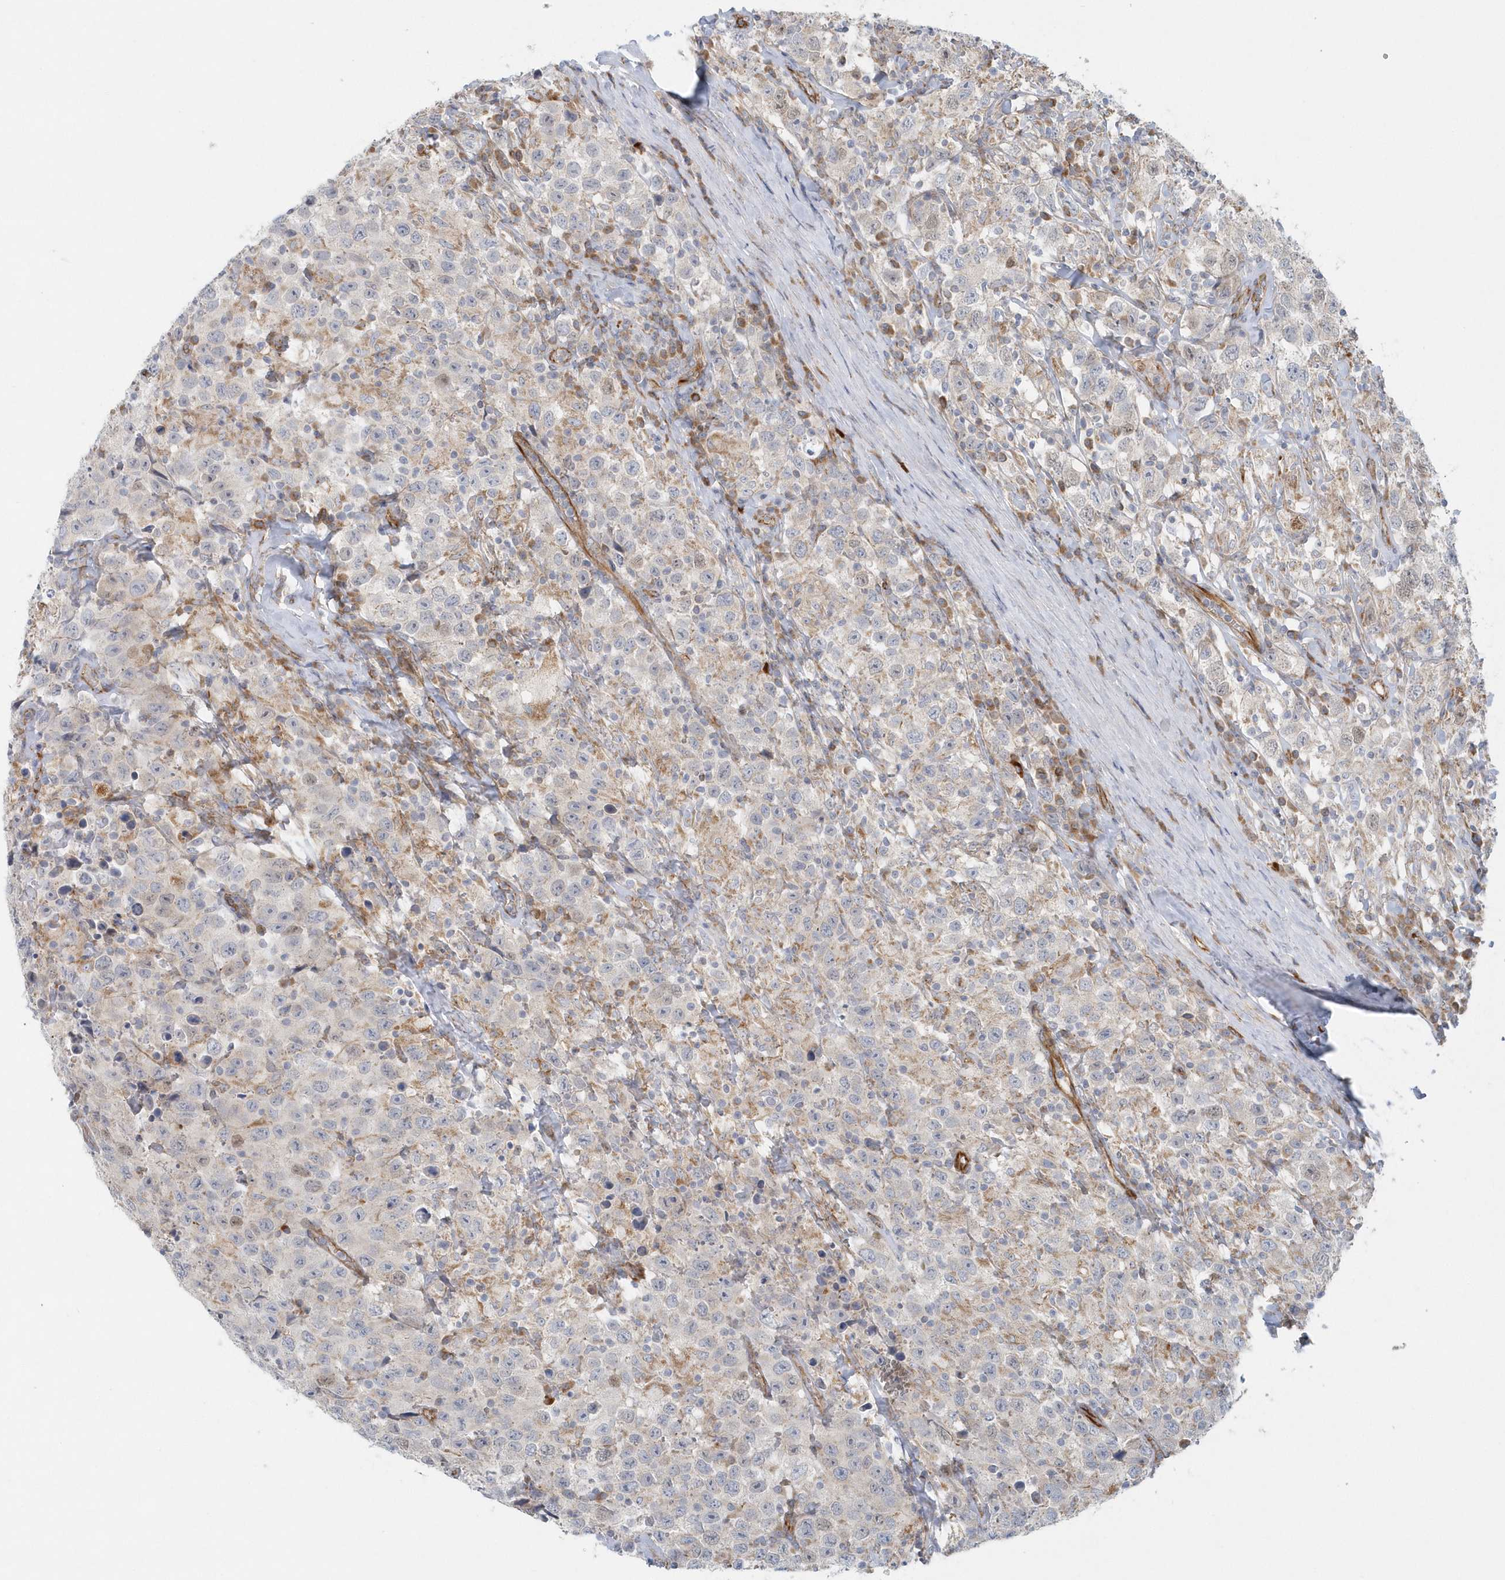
{"staining": {"intensity": "weak", "quantity": "<25%", "location": "cytoplasmic/membranous,nuclear"}, "tissue": "testis cancer", "cell_type": "Tumor cells", "image_type": "cancer", "snomed": [{"axis": "morphology", "description": "Seminoma, NOS"}, {"axis": "topography", "description": "Testis"}], "caption": "The immunohistochemistry (IHC) image has no significant expression in tumor cells of testis seminoma tissue.", "gene": "GPR152", "patient": {"sex": "male", "age": 41}}